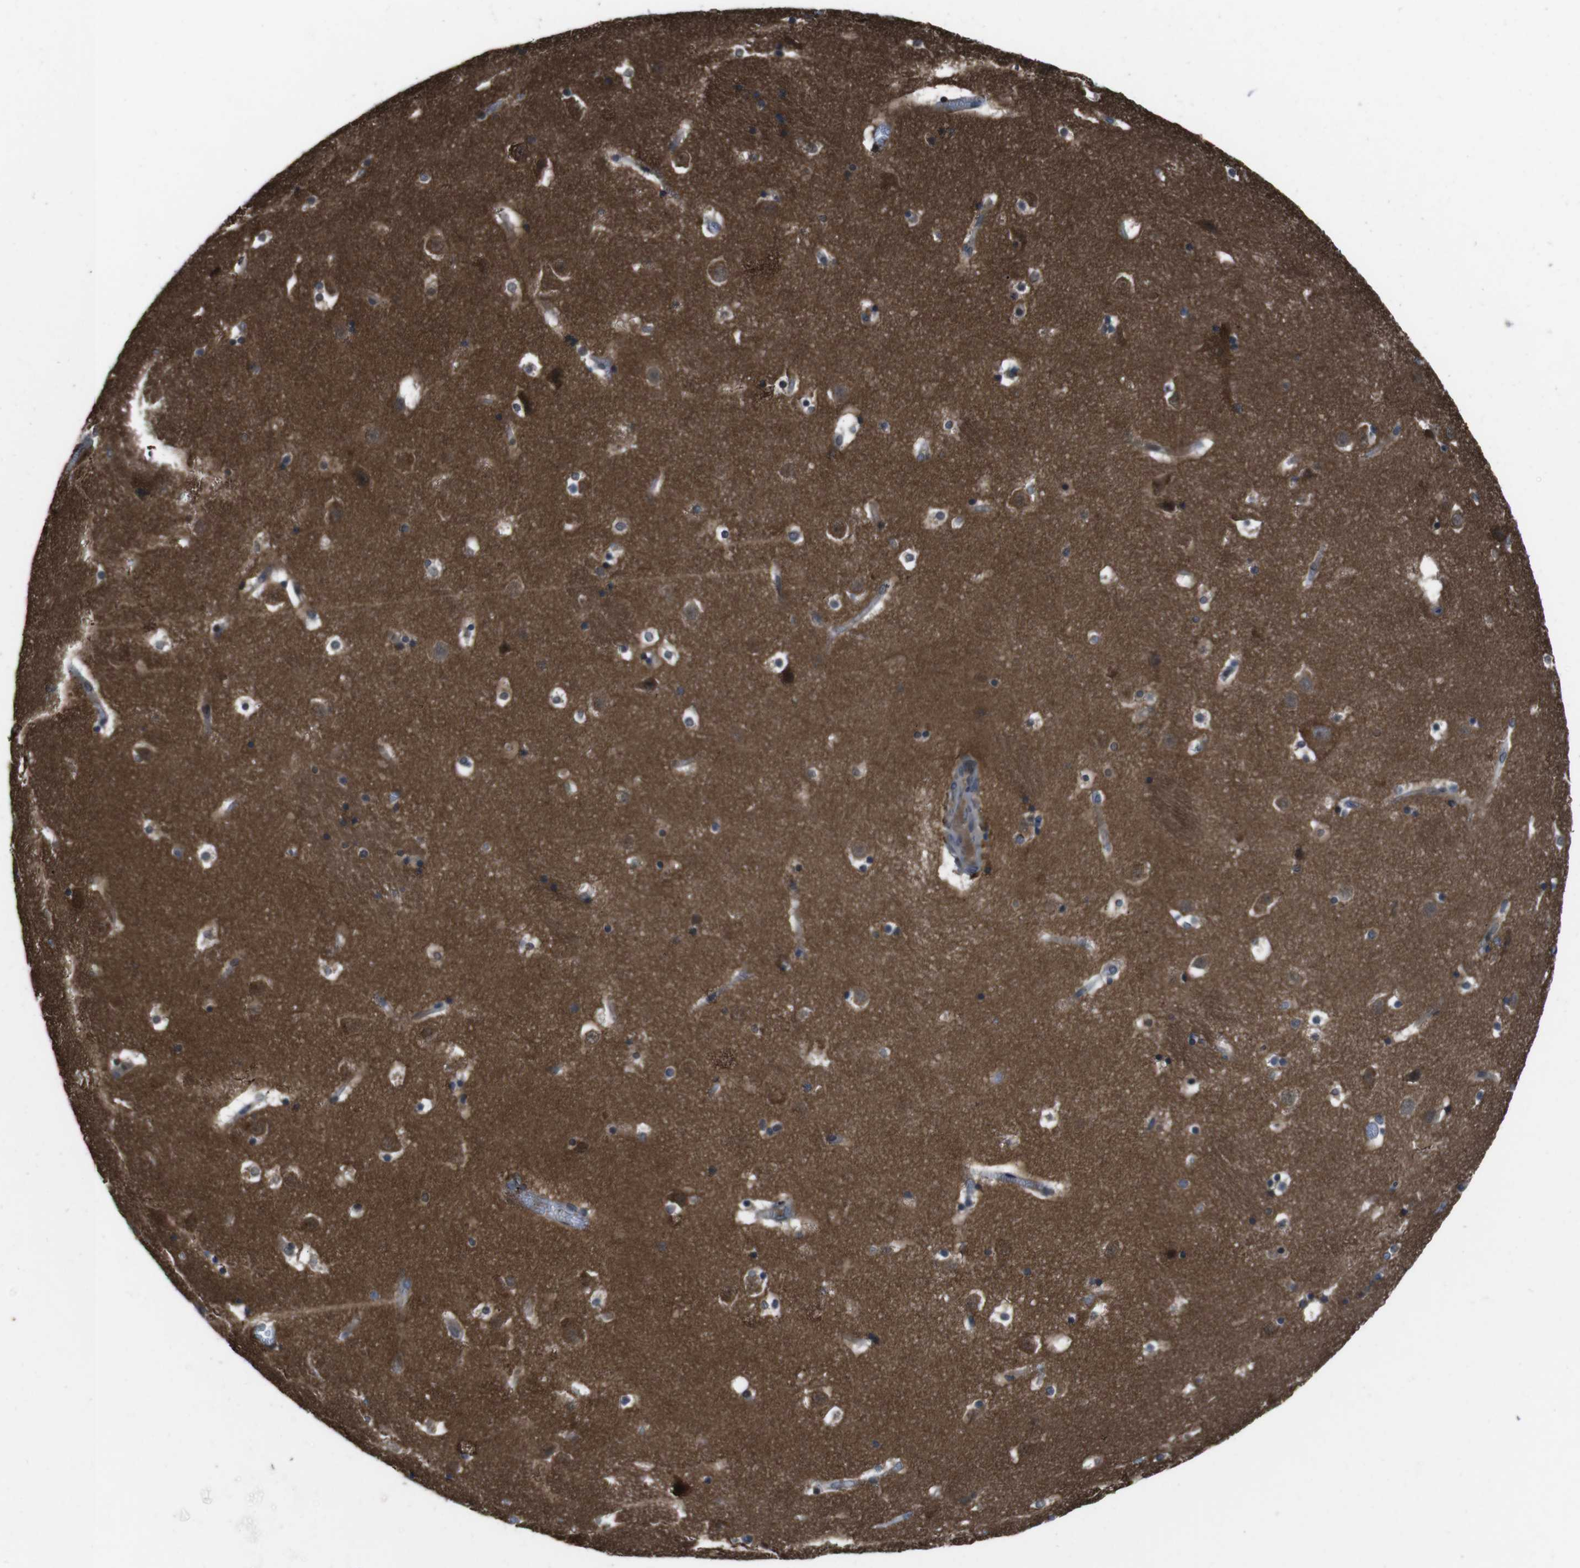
{"staining": {"intensity": "moderate", "quantity": "25%-75%", "location": "cytoplasmic/membranous"}, "tissue": "caudate", "cell_type": "Glial cells", "image_type": "normal", "snomed": [{"axis": "morphology", "description": "Normal tissue, NOS"}, {"axis": "topography", "description": "Lateral ventricle wall"}], "caption": "The photomicrograph exhibits immunohistochemical staining of benign caudate. There is moderate cytoplasmic/membranous positivity is identified in about 25%-75% of glial cells.", "gene": "SLC22A23", "patient": {"sex": "male", "age": 45}}